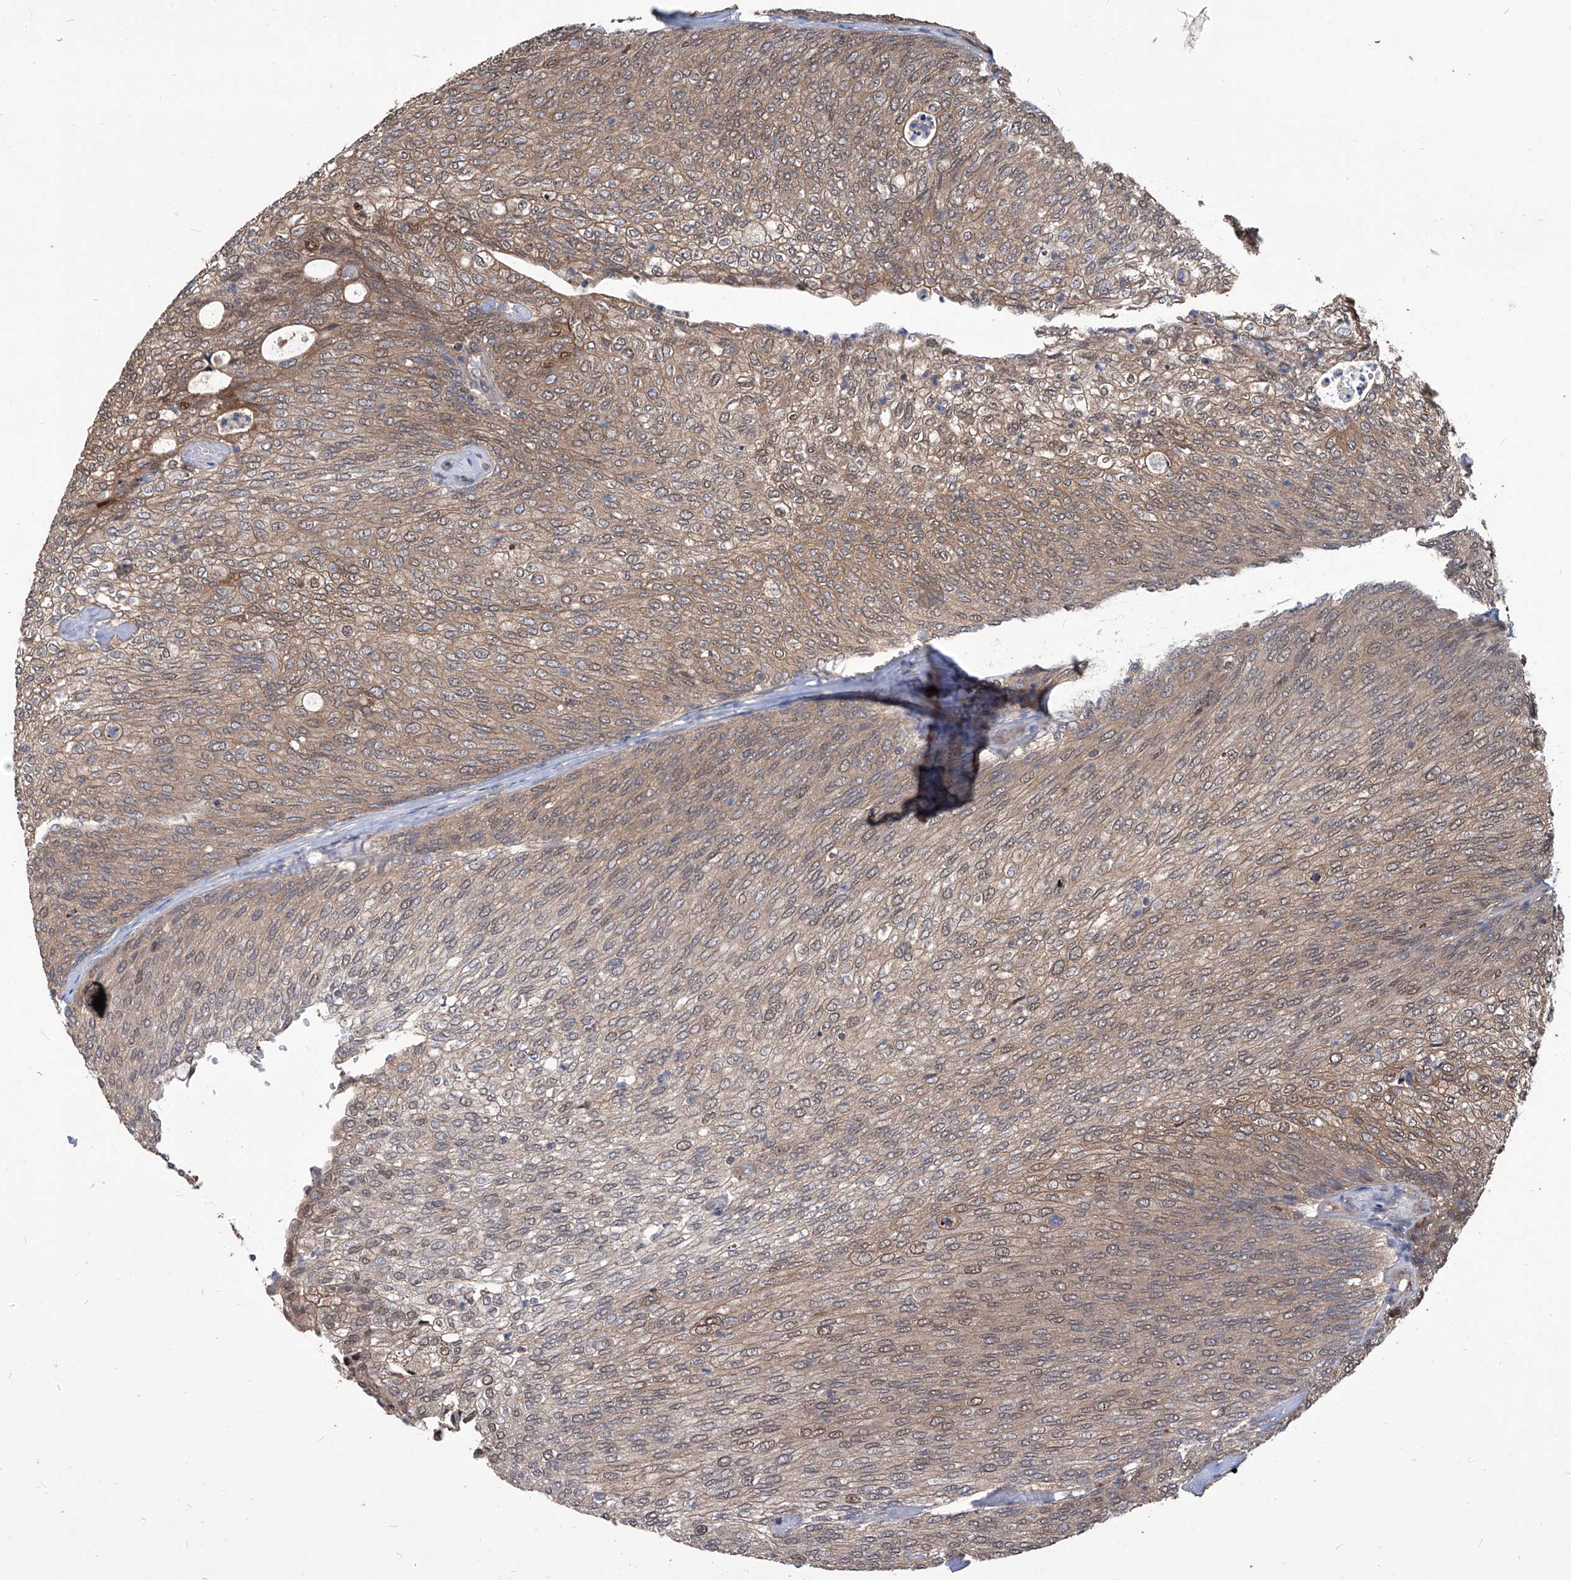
{"staining": {"intensity": "weak", "quantity": "25%-75%", "location": "cytoplasmic/membranous,nuclear"}, "tissue": "urothelial cancer", "cell_type": "Tumor cells", "image_type": "cancer", "snomed": [{"axis": "morphology", "description": "Urothelial carcinoma, Low grade"}, {"axis": "topography", "description": "Urinary bladder"}], "caption": "Urothelial cancer tissue reveals weak cytoplasmic/membranous and nuclear positivity in approximately 25%-75% of tumor cells, visualized by immunohistochemistry.", "gene": "PSMB1", "patient": {"sex": "female", "age": 79}}